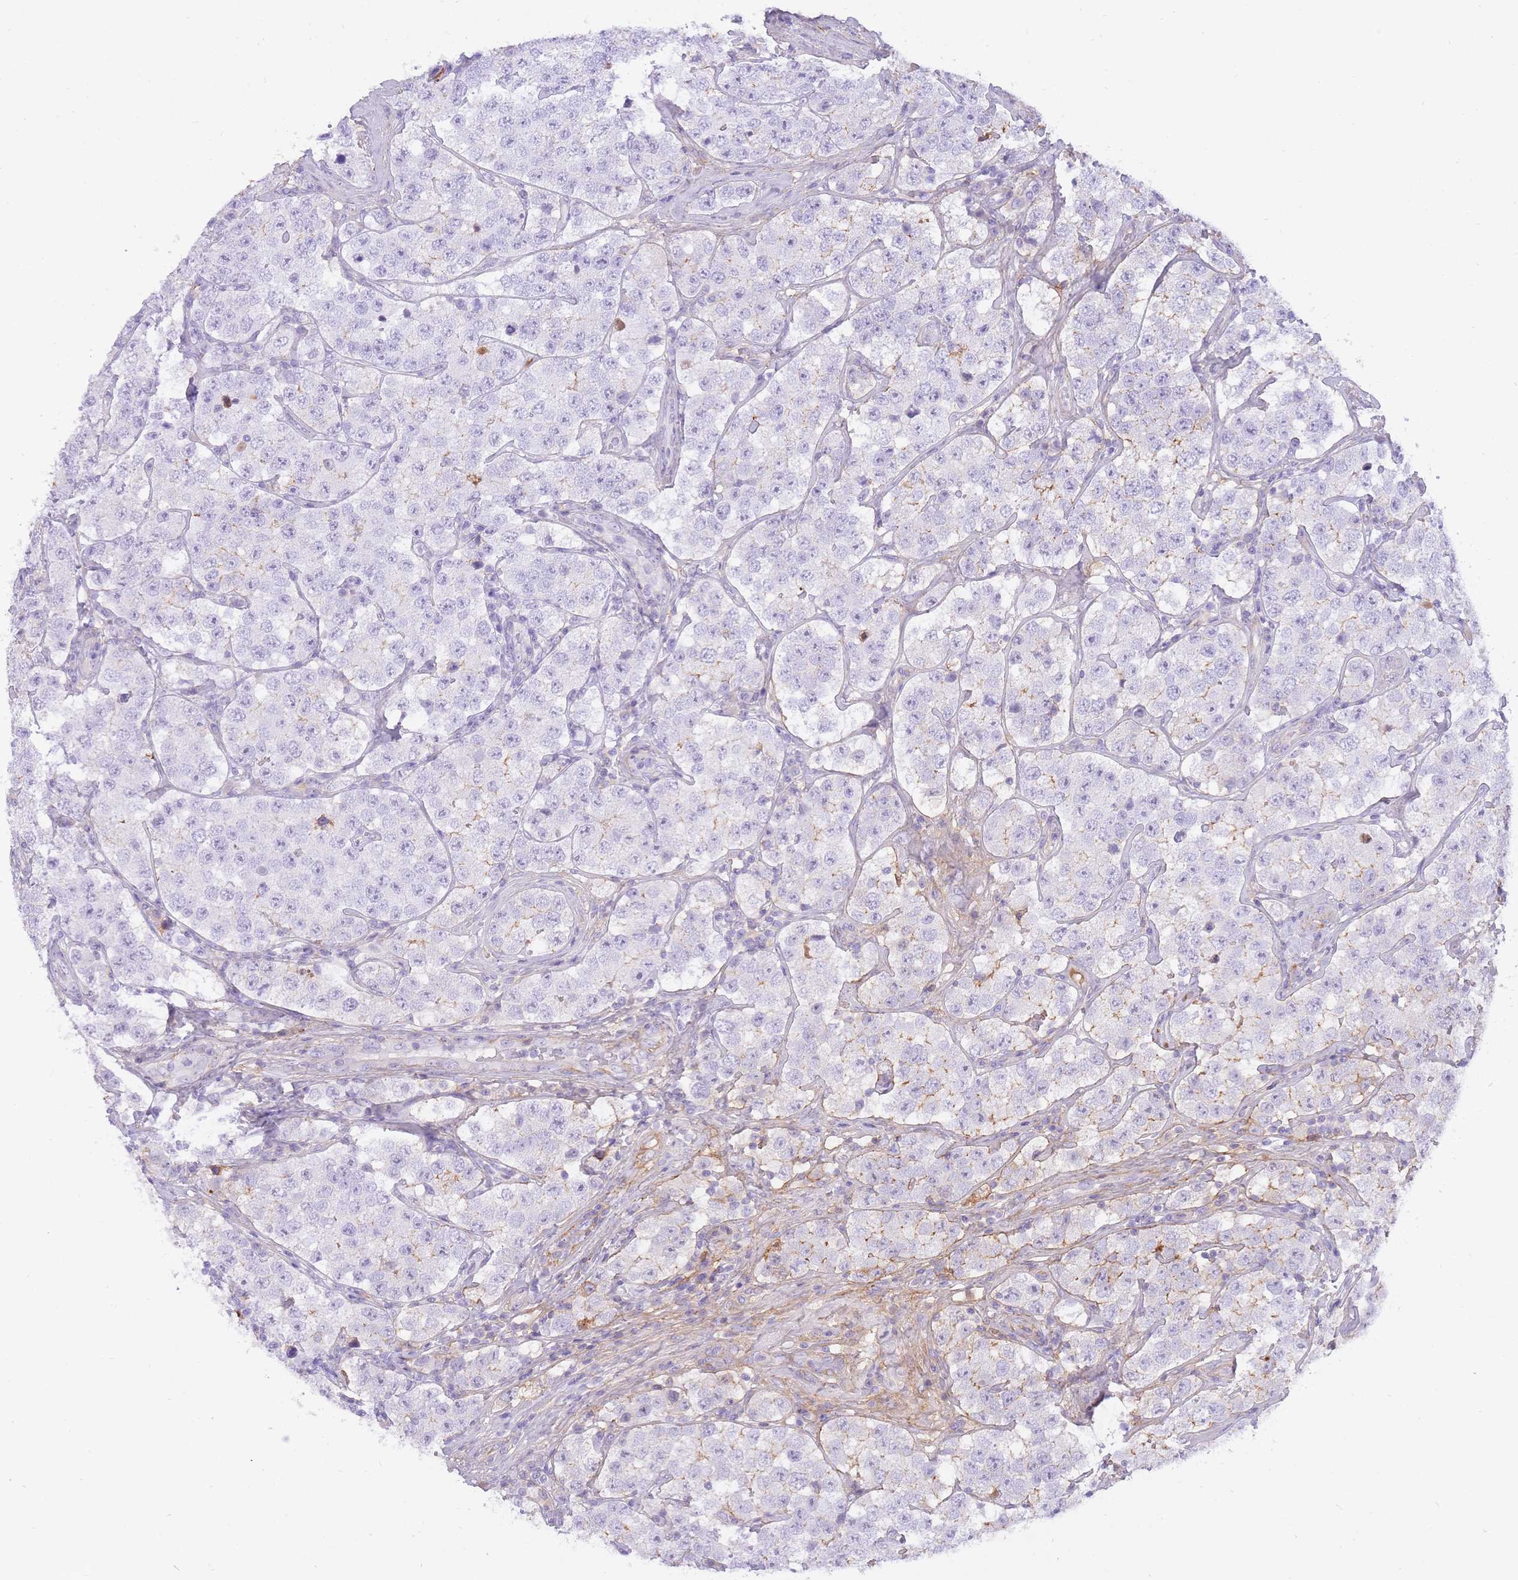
{"staining": {"intensity": "negative", "quantity": "none", "location": "none"}, "tissue": "testis cancer", "cell_type": "Tumor cells", "image_type": "cancer", "snomed": [{"axis": "morphology", "description": "Seminoma, NOS"}, {"axis": "topography", "description": "Testis"}], "caption": "Testis cancer stained for a protein using immunohistochemistry (IHC) demonstrates no staining tumor cells.", "gene": "HRG", "patient": {"sex": "male", "age": 34}}